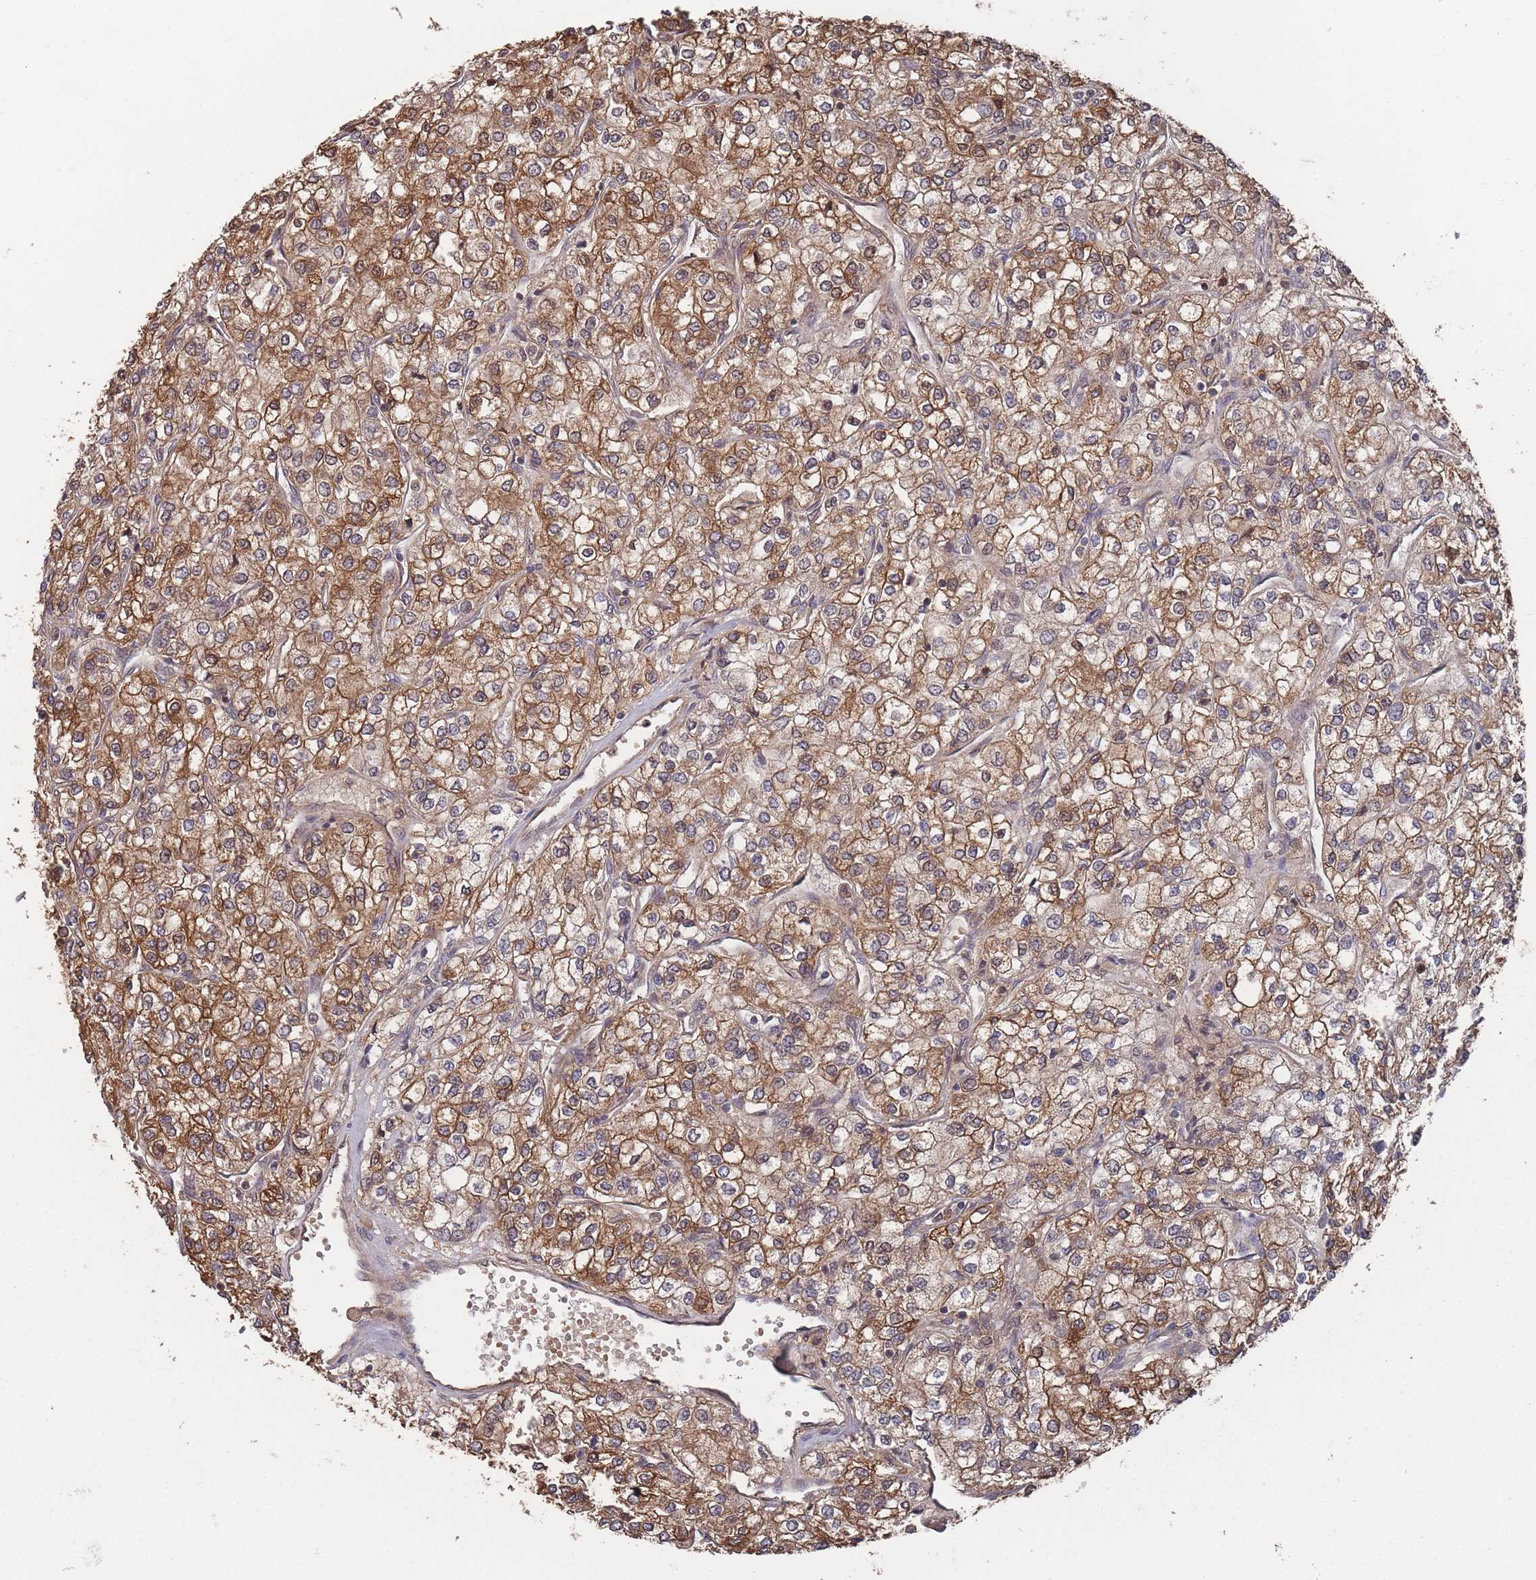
{"staining": {"intensity": "strong", "quantity": ">75%", "location": "cytoplasmic/membranous"}, "tissue": "renal cancer", "cell_type": "Tumor cells", "image_type": "cancer", "snomed": [{"axis": "morphology", "description": "Adenocarcinoma, NOS"}, {"axis": "topography", "description": "Kidney"}], "caption": "A photomicrograph showing strong cytoplasmic/membranous positivity in about >75% of tumor cells in adenocarcinoma (renal), as visualized by brown immunohistochemical staining.", "gene": "SF3B1", "patient": {"sex": "male", "age": 80}}